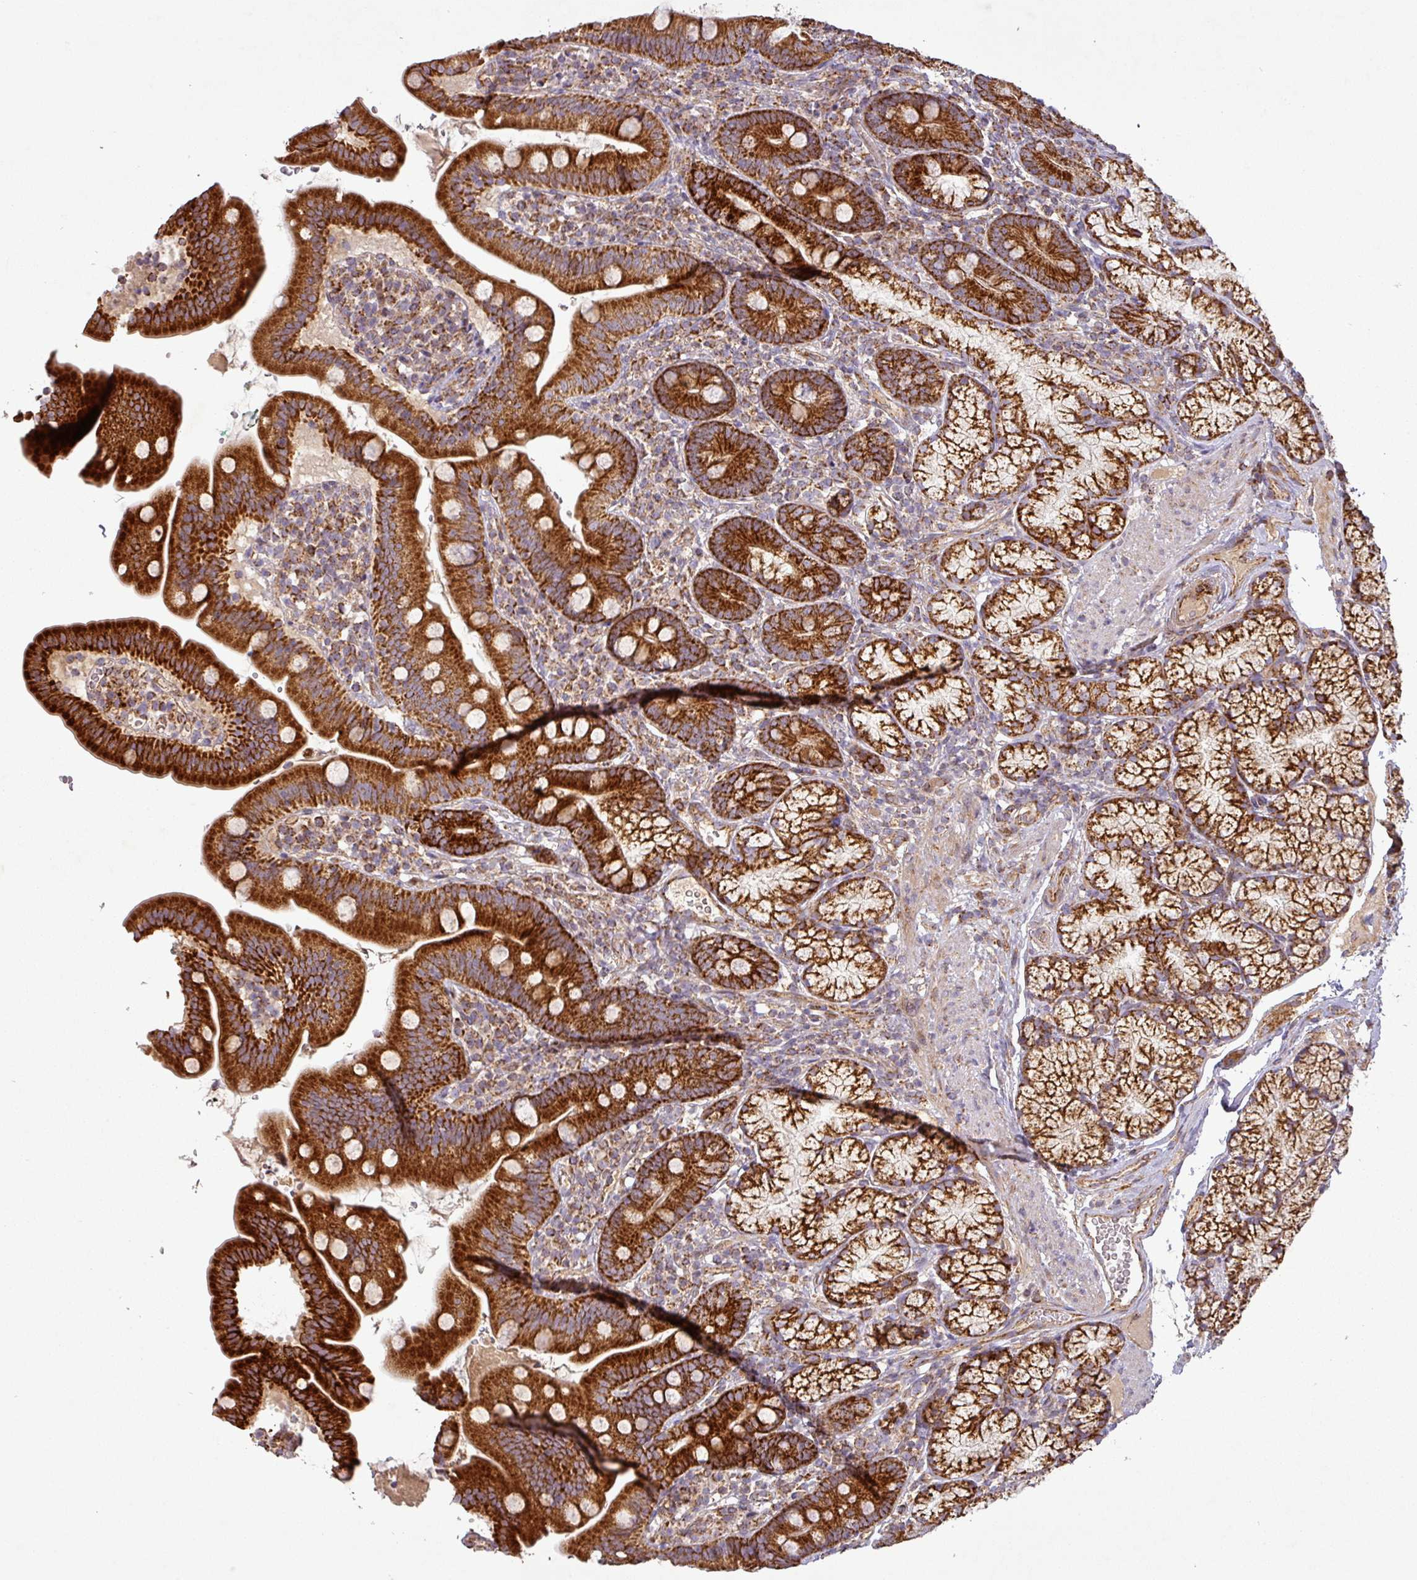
{"staining": {"intensity": "strong", "quantity": ">75%", "location": "cytoplasmic/membranous"}, "tissue": "duodenum", "cell_type": "Glandular cells", "image_type": "normal", "snomed": [{"axis": "morphology", "description": "Normal tissue, NOS"}, {"axis": "topography", "description": "Duodenum"}], "caption": "Glandular cells demonstrate high levels of strong cytoplasmic/membranous positivity in approximately >75% of cells in unremarkable human duodenum.", "gene": "GPD2", "patient": {"sex": "female", "age": 67}}